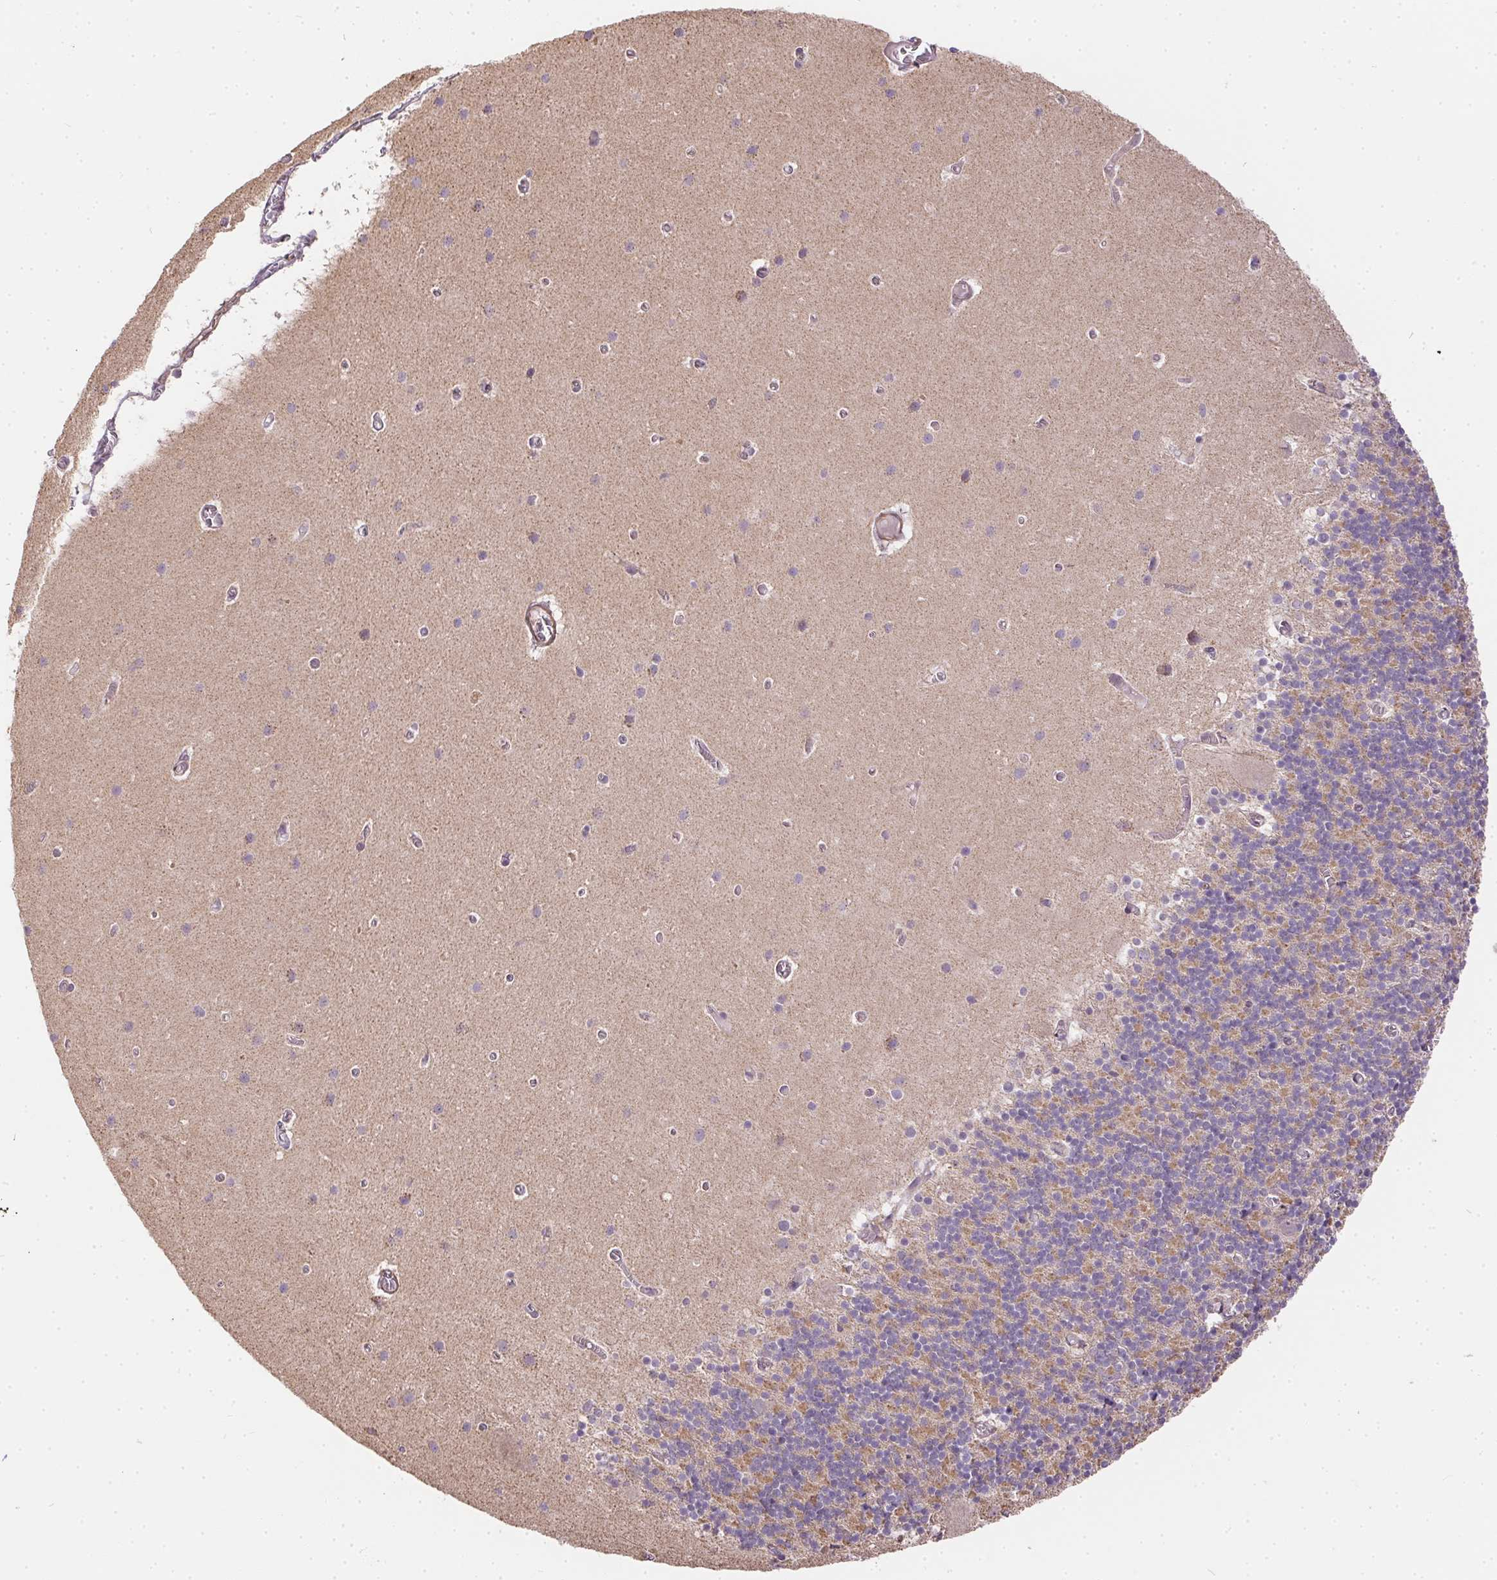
{"staining": {"intensity": "moderate", "quantity": "<25%", "location": "cytoplasmic/membranous"}, "tissue": "cerebellum", "cell_type": "Cells in granular layer", "image_type": "normal", "snomed": [{"axis": "morphology", "description": "Normal tissue, NOS"}, {"axis": "topography", "description": "Cerebellum"}], "caption": "Immunohistochemical staining of benign cerebellum displays low levels of moderate cytoplasmic/membranous staining in approximately <25% of cells in granular layer. Immunohistochemistry (ihc) stains the protein in brown and the nuclei are stained blue.", "gene": "REV3L", "patient": {"sex": "male", "age": 70}}